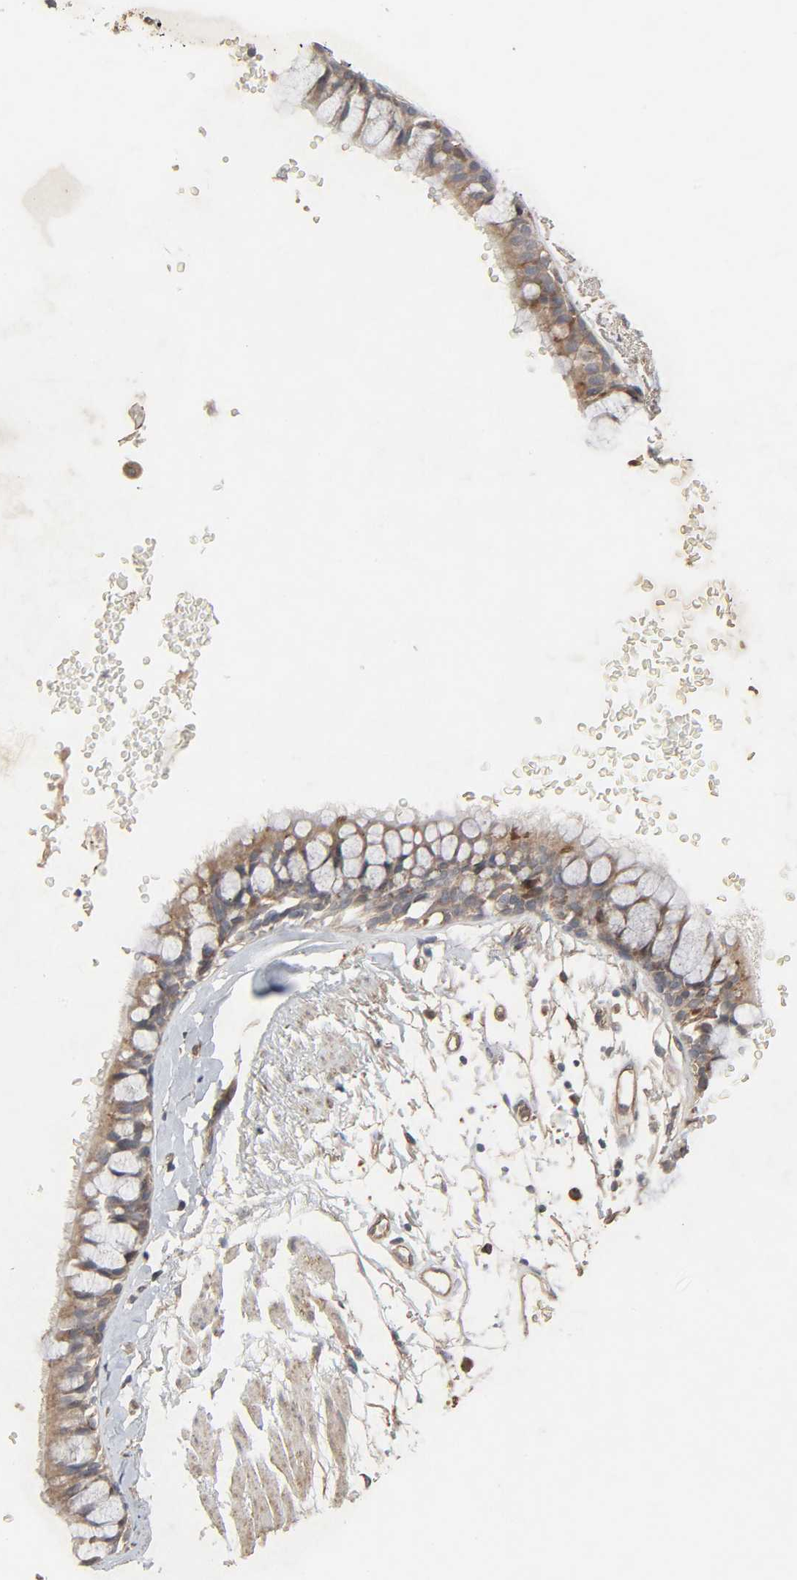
{"staining": {"intensity": "weak", "quantity": ">75%", "location": "cytoplasmic/membranous"}, "tissue": "bronchus", "cell_type": "Respiratory epithelial cells", "image_type": "normal", "snomed": [{"axis": "morphology", "description": "Normal tissue, NOS"}, {"axis": "topography", "description": "Bronchus"}], "caption": "Immunohistochemical staining of unremarkable bronchus displays >75% levels of weak cytoplasmic/membranous protein positivity in approximately >75% of respiratory epithelial cells.", "gene": "ADCY4", "patient": {"sex": "female", "age": 73}}